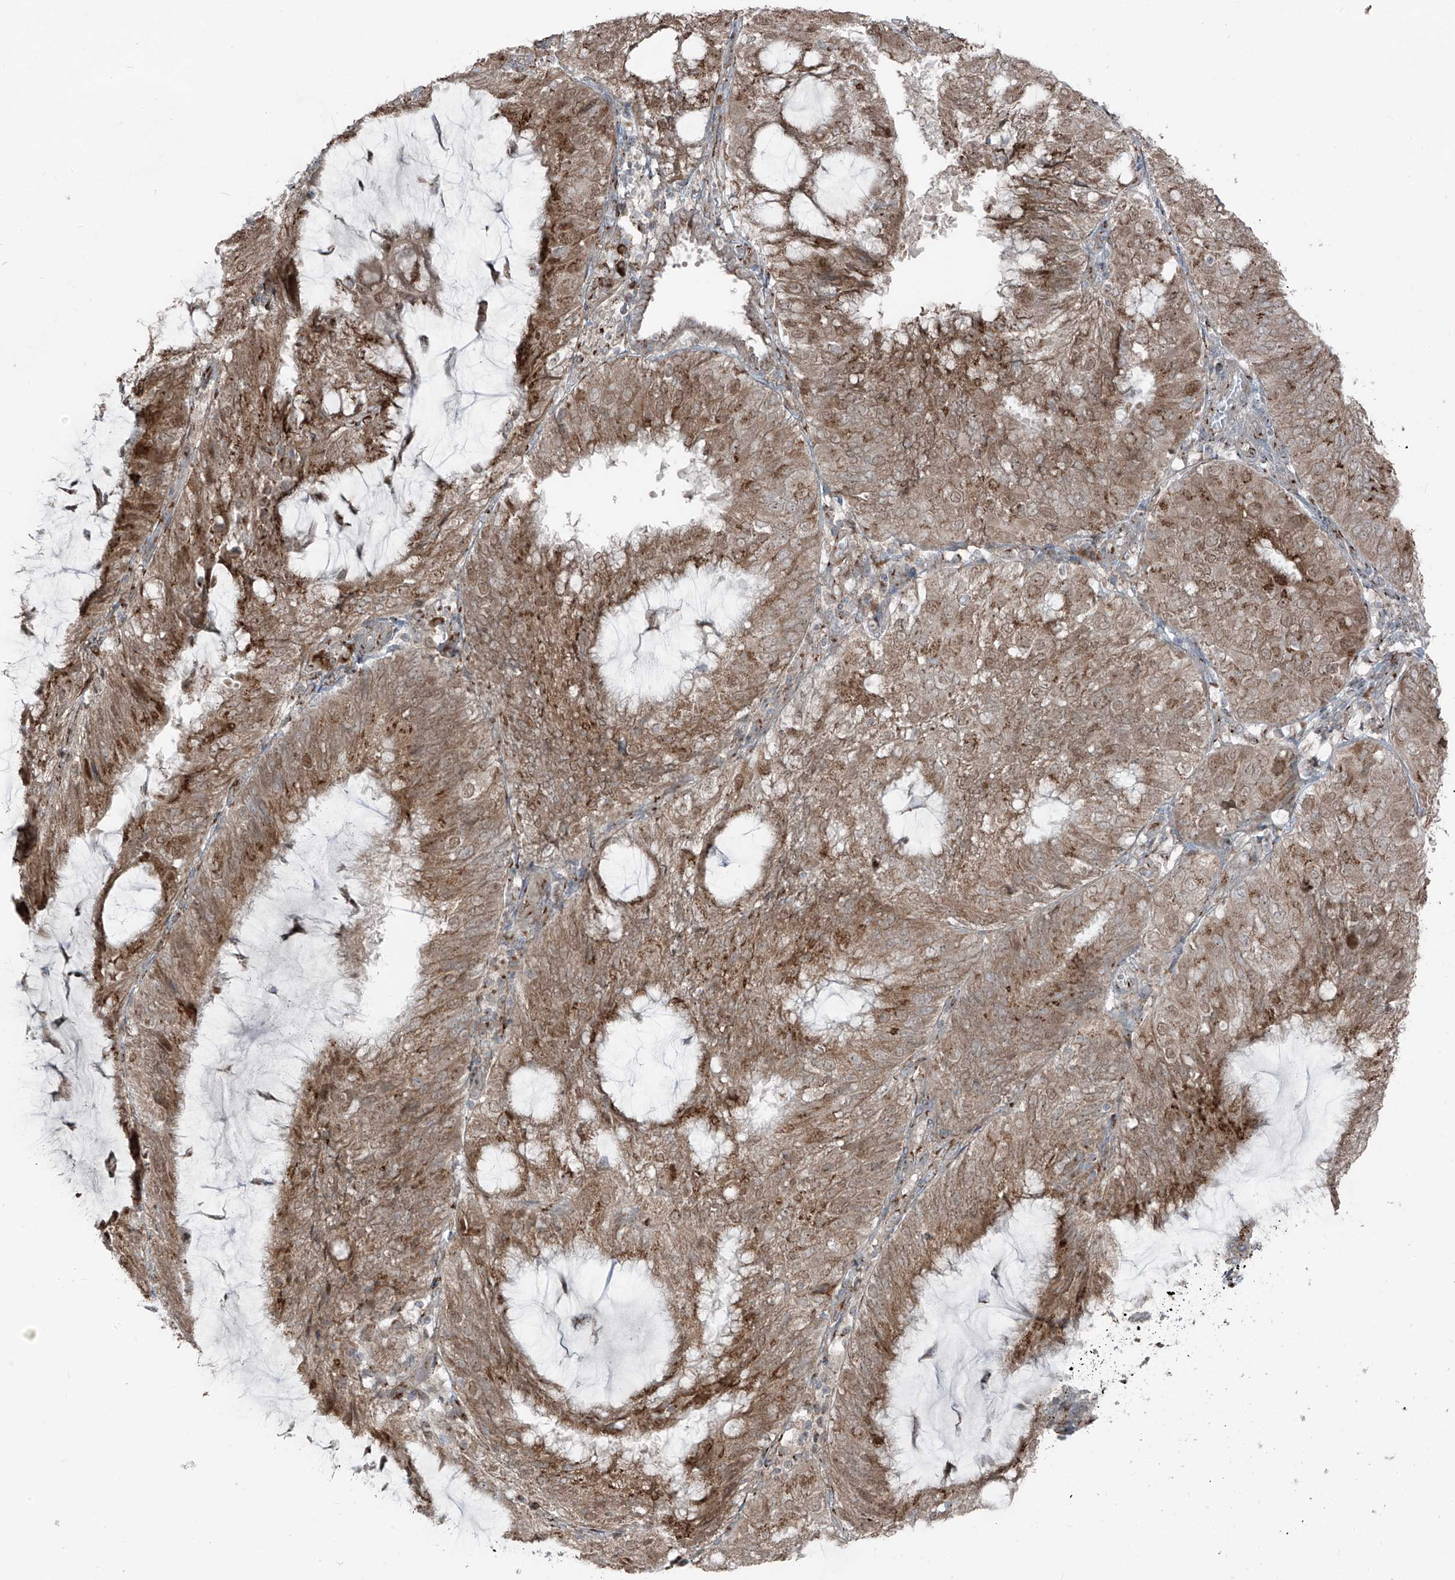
{"staining": {"intensity": "moderate", "quantity": ">75%", "location": "cytoplasmic/membranous"}, "tissue": "endometrial cancer", "cell_type": "Tumor cells", "image_type": "cancer", "snomed": [{"axis": "morphology", "description": "Adenocarcinoma, NOS"}, {"axis": "topography", "description": "Endometrium"}], "caption": "A brown stain highlights moderate cytoplasmic/membranous staining of a protein in human adenocarcinoma (endometrial) tumor cells.", "gene": "ERLEC1", "patient": {"sex": "female", "age": 81}}